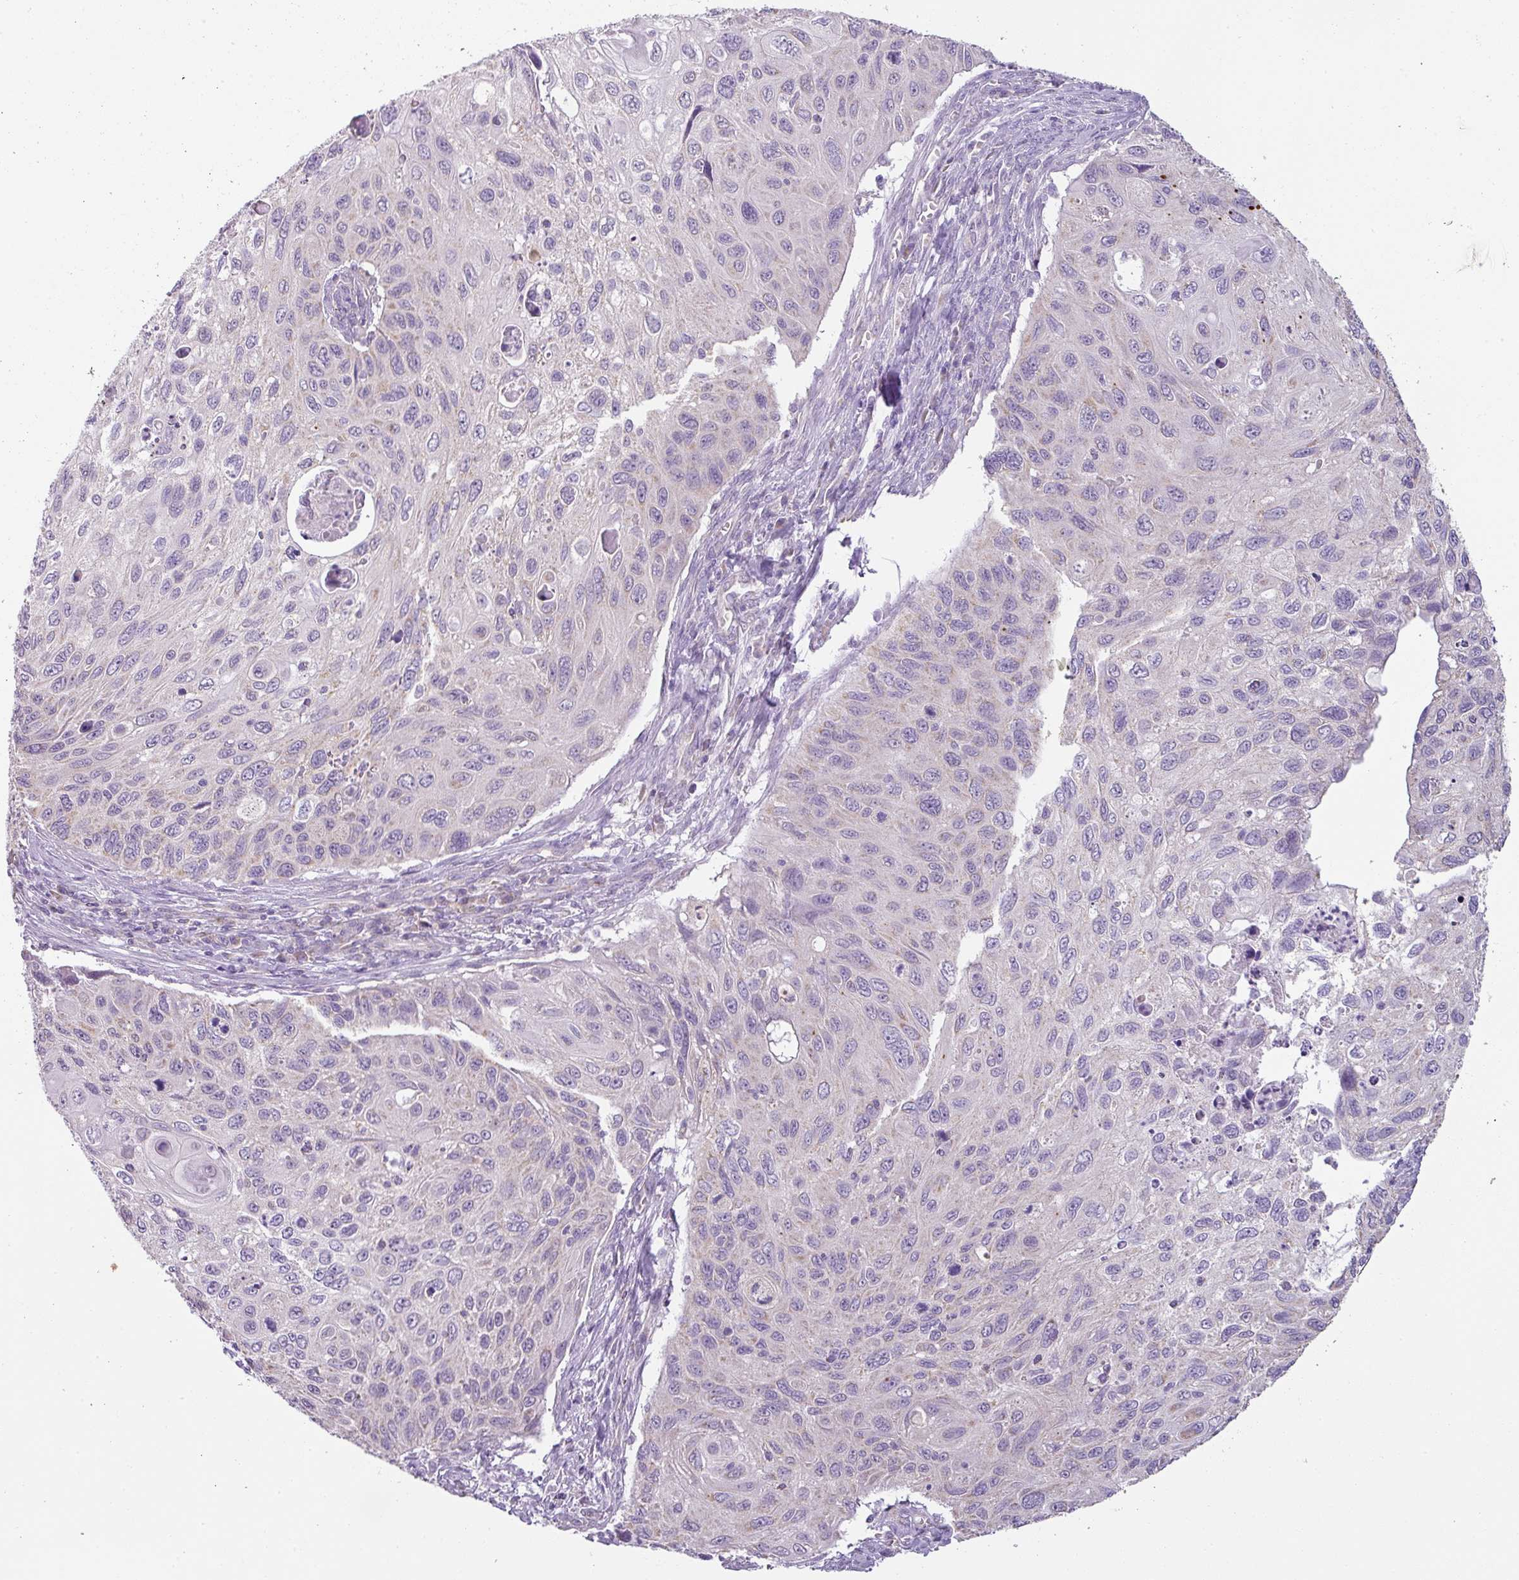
{"staining": {"intensity": "negative", "quantity": "none", "location": "none"}, "tissue": "cervical cancer", "cell_type": "Tumor cells", "image_type": "cancer", "snomed": [{"axis": "morphology", "description": "Squamous cell carcinoma, NOS"}, {"axis": "topography", "description": "Cervix"}], "caption": "A high-resolution photomicrograph shows IHC staining of cervical squamous cell carcinoma, which displays no significant staining in tumor cells. Nuclei are stained in blue.", "gene": "PALS2", "patient": {"sex": "female", "age": 70}}